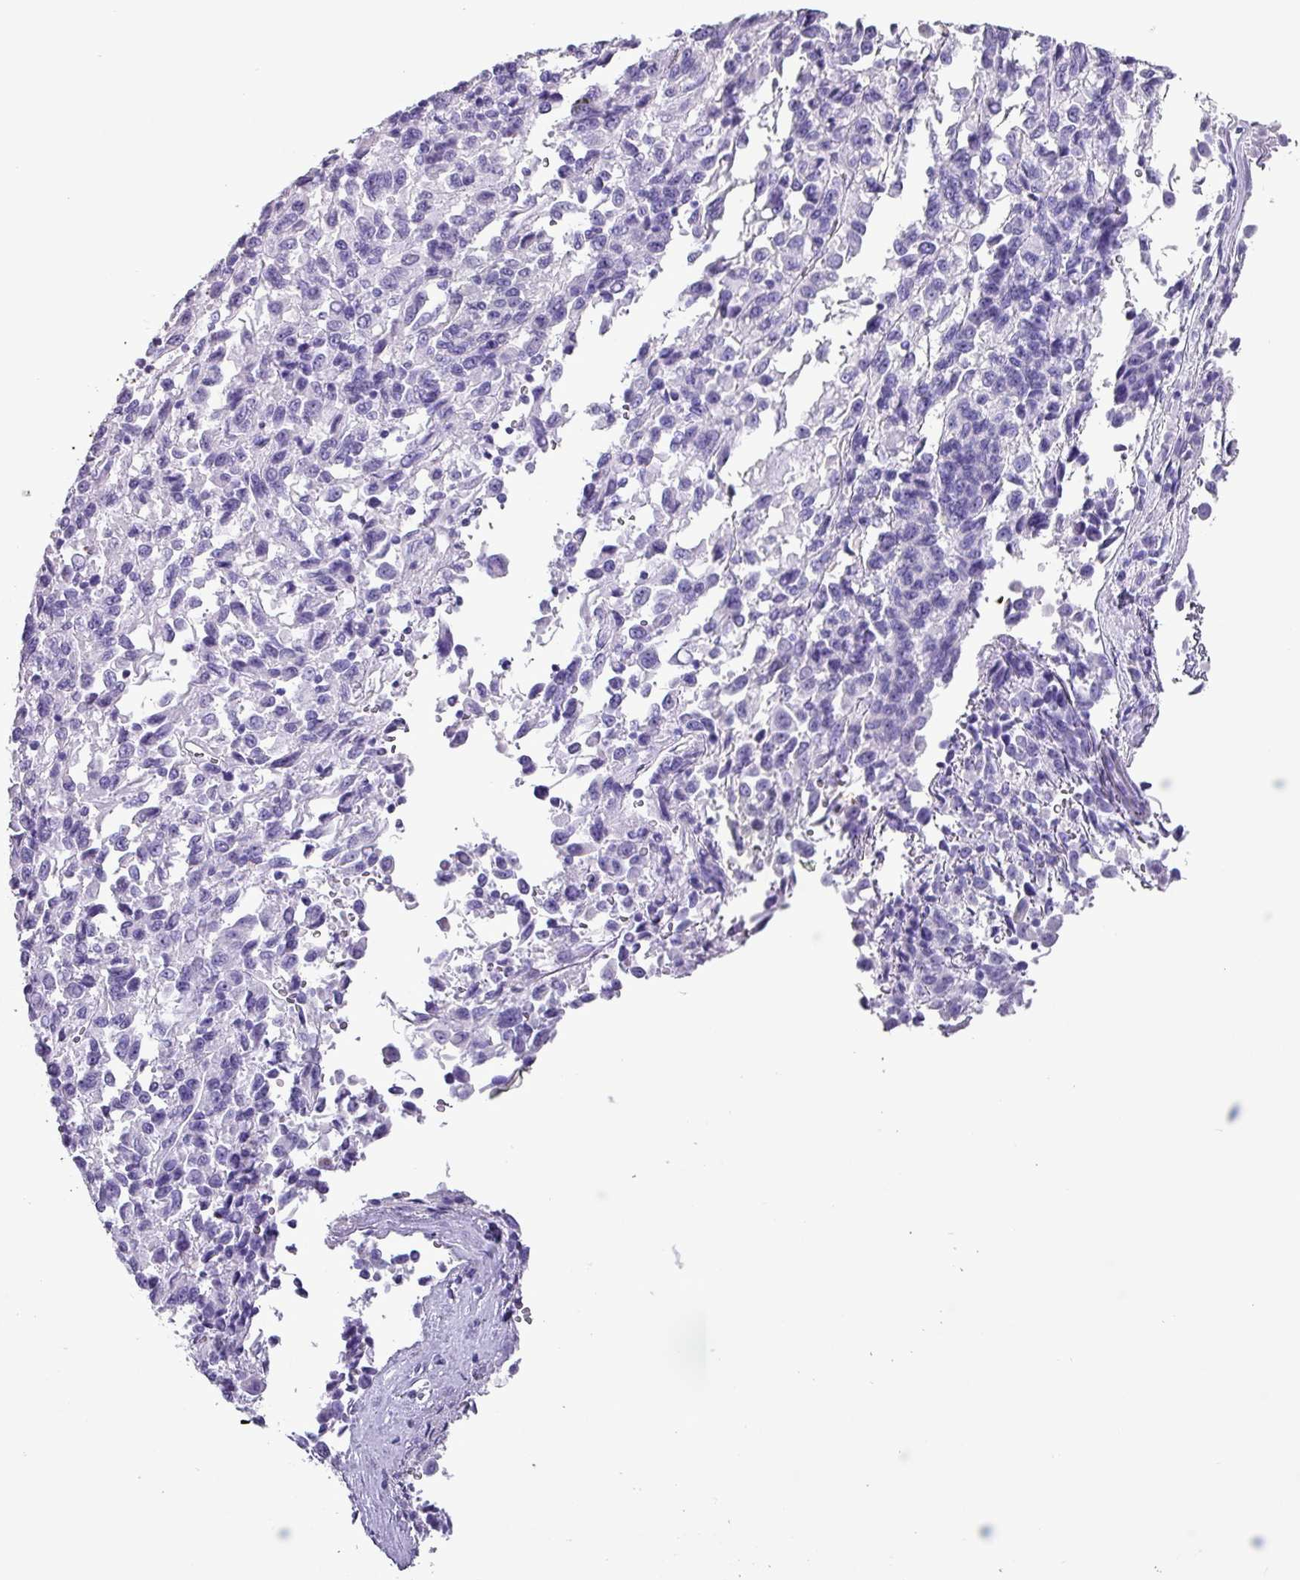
{"staining": {"intensity": "negative", "quantity": "none", "location": "none"}, "tissue": "melanoma", "cell_type": "Tumor cells", "image_type": "cancer", "snomed": [{"axis": "morphology", "description": "Malignant melanoma, Metastatic site"}, {"axis": "topography", "description": "Lung"}], "caption": "This is a photomicrograph of IHC staining of melanoma, which shows no expression in tumor cells.", "gene": "KRT6C", "patient": {"sex": "male", "age": 64}}